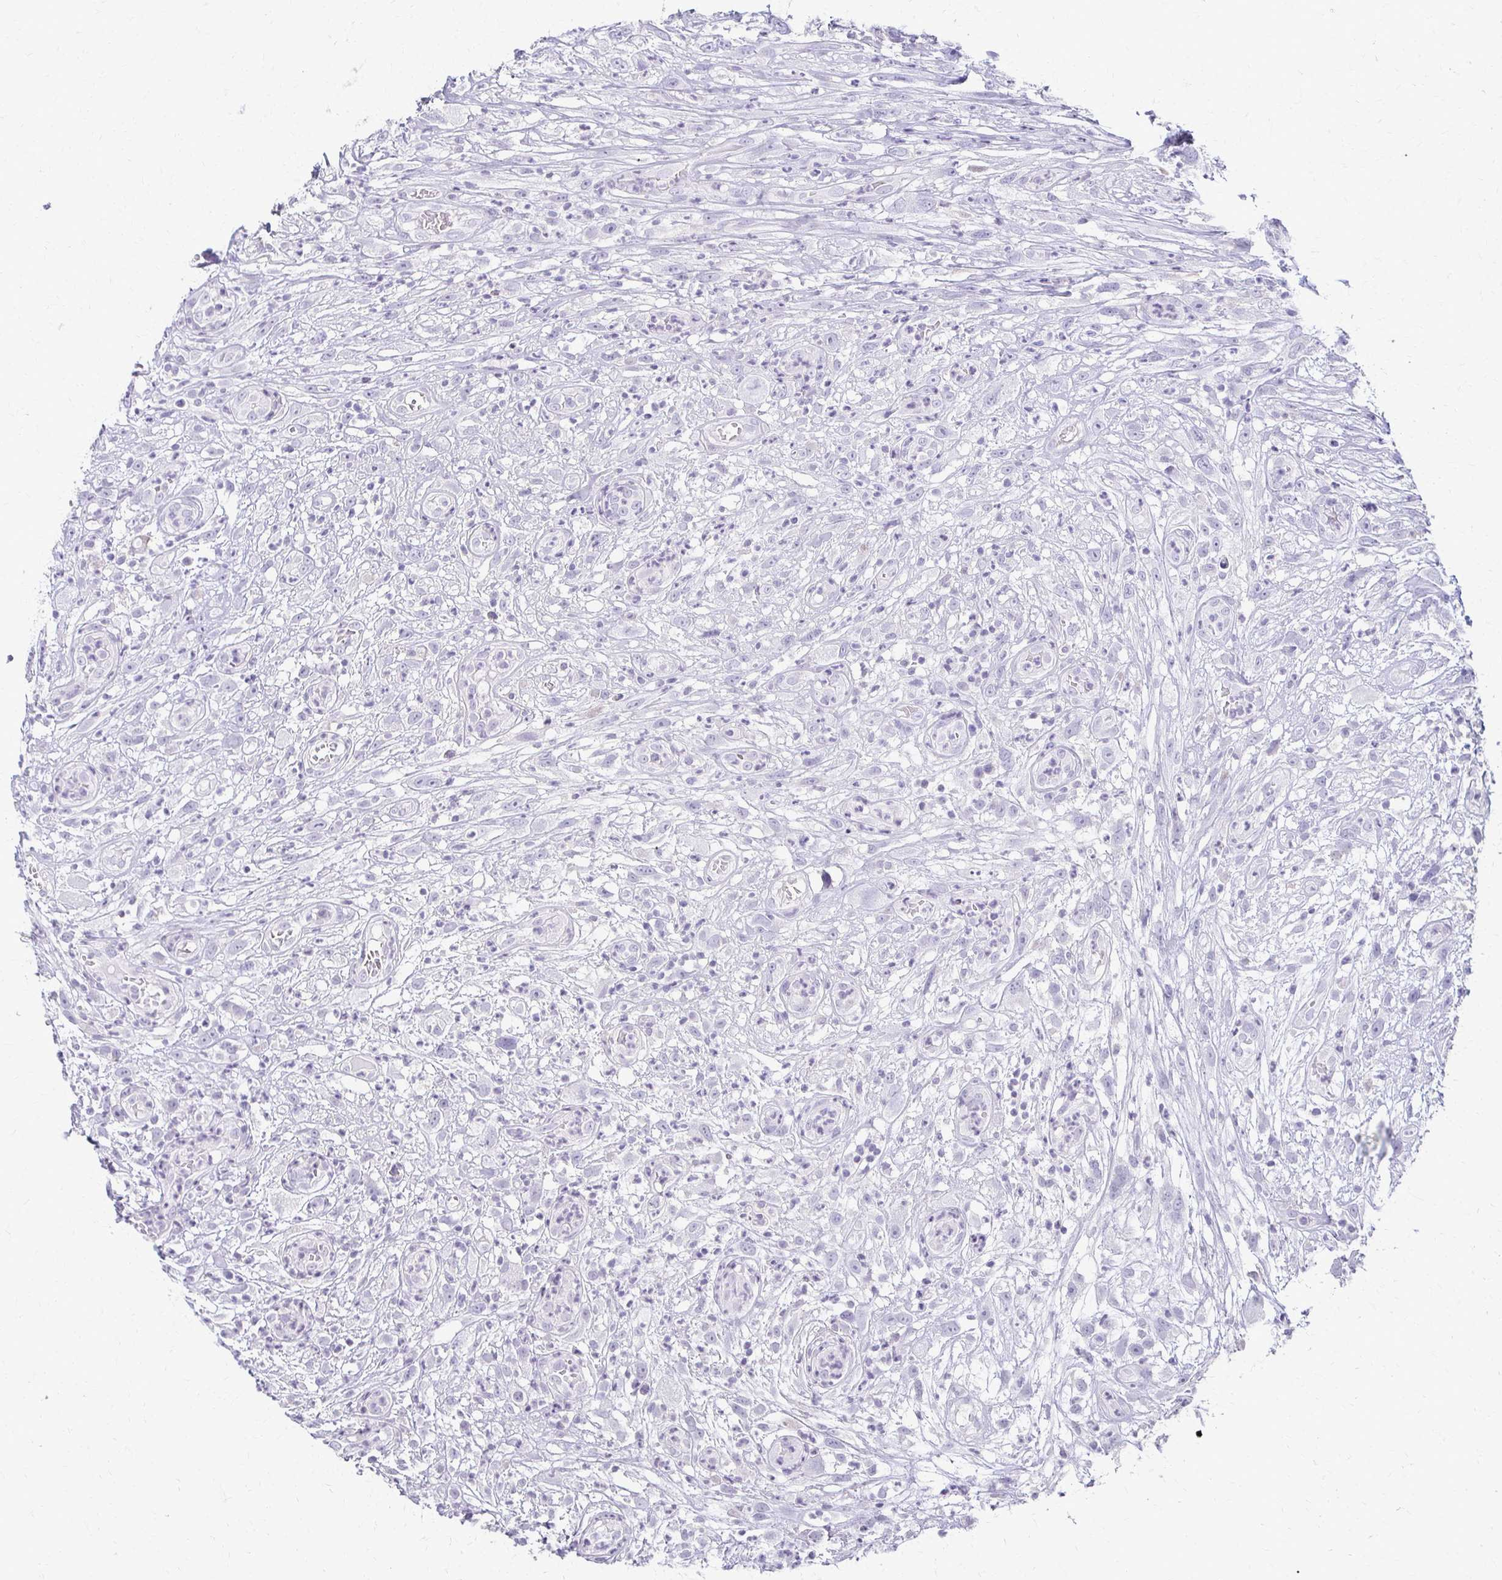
{"staining": {"intensity": "negative", "quantity": "none", "location": "none"}, "tissue": "head and neck cancer", "cell_type": "Tumor cells", "image_type": "cancer", "snomed": [{"axis": "morphology", "description": "Squamous cell carcinoma, NOS"}, {"axis": "topography", "description": "Head-Neck"}], "caption": "DAB immunohistochemical staining of head and neck cancer (squamous cell carcinoma) demonstrates no significant staining in tumor cells.", "gene": "FCGR2B", "patient": {"sex": "male", "age": 65}}